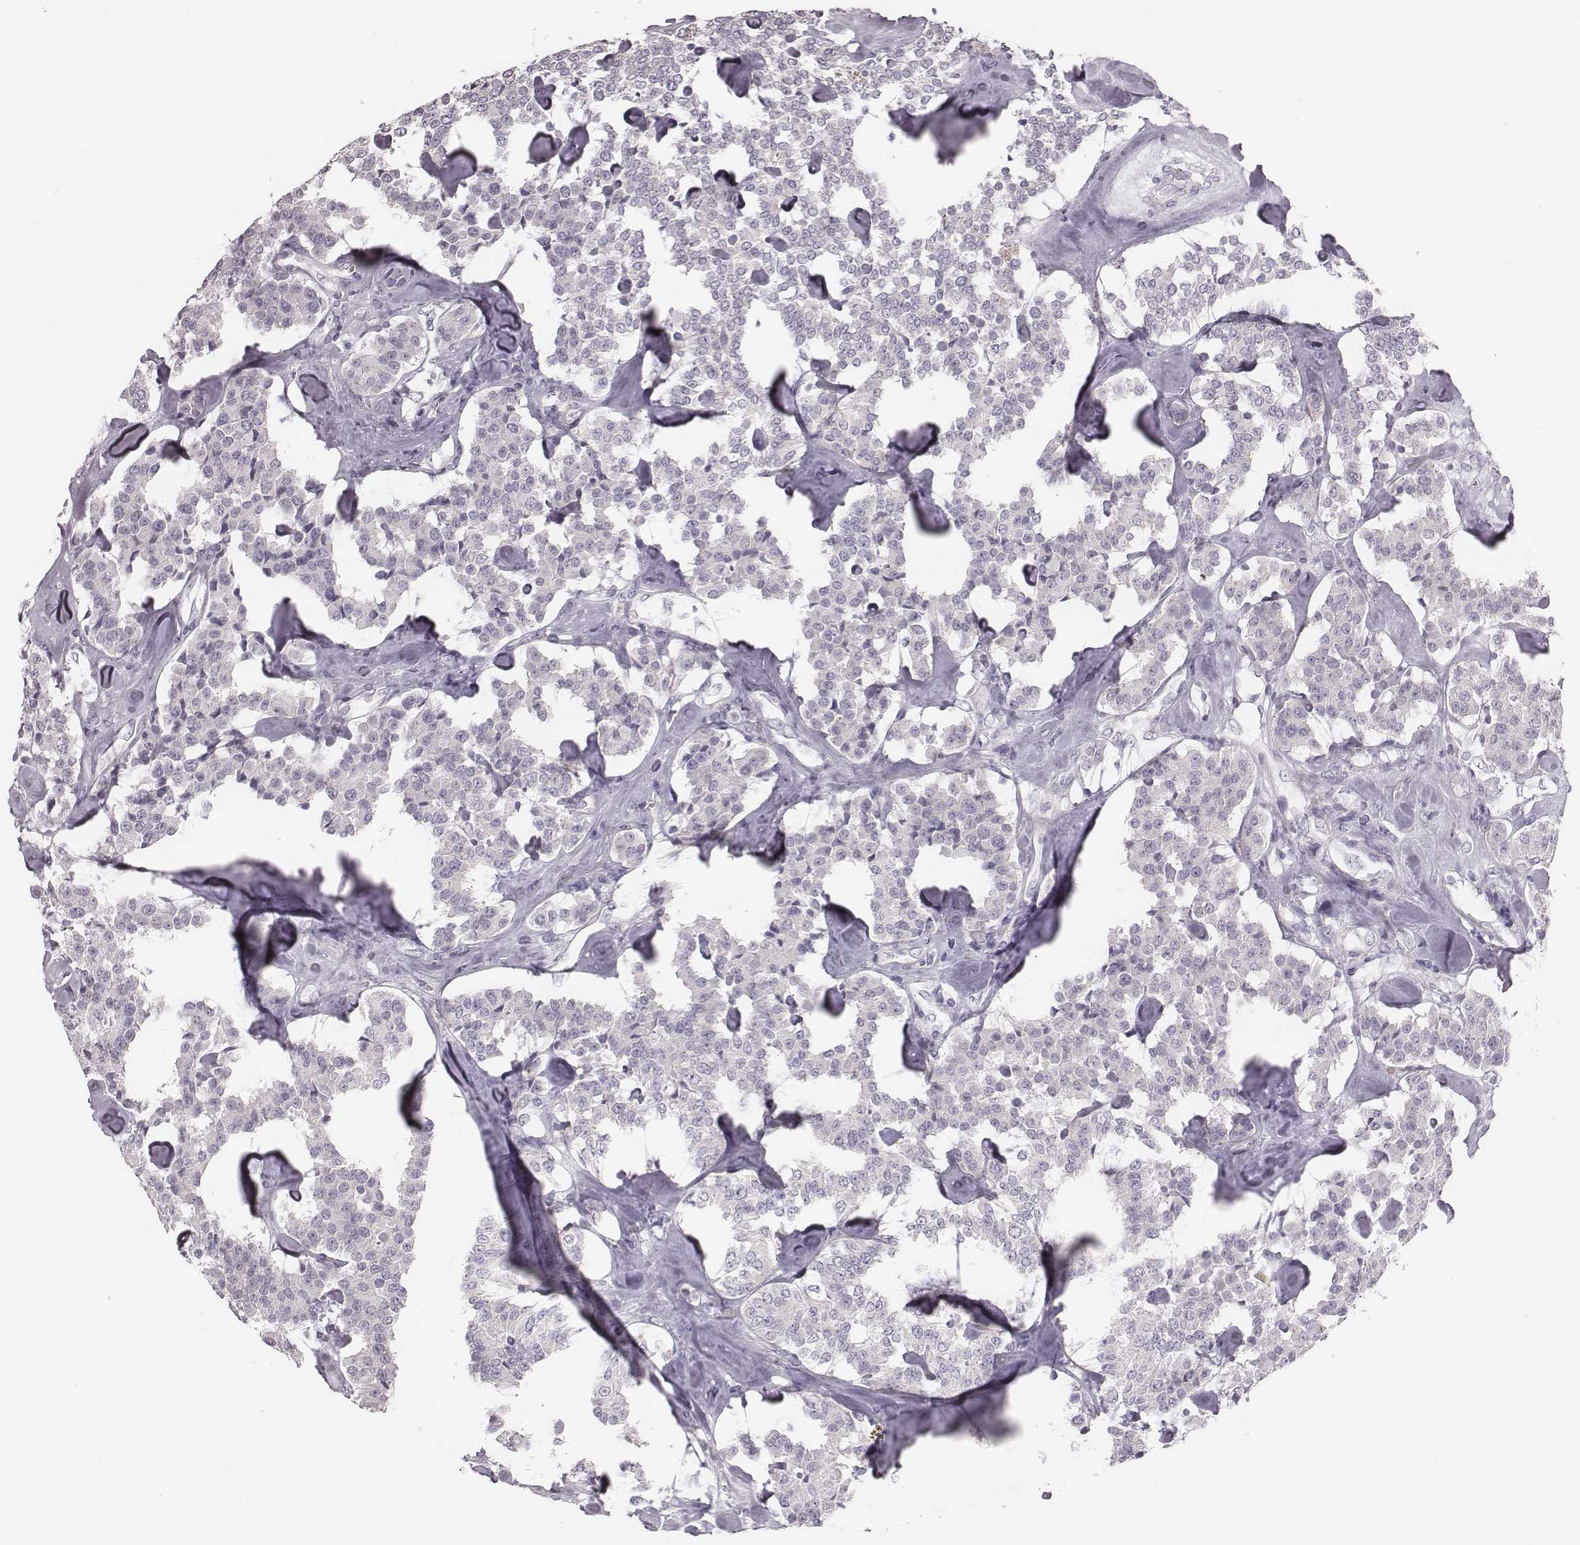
{"staining": {"intensity": "negative", "quantity": "none", "location": "none"}, "tissue": "carcinoid", "cell_type": "Tumor cells", "image_type": "cancer", "snomed": [{"axis": "morphology", "description": "Carcinoid, malignant, NOS"}, {"axis": "topography", "description": "Pancreas"}], "caption": "This is a photomicrograph of IHC staining of carcinoid (malignant), which shows no expression in tumor cells. Brightfield microscopy of immunohistochemistry stained with DAB (brown) and hematoxylin (blue), captured at high magnification.", "gene": "CACNG4", "patient": {"sex": "male", "age": 41}}